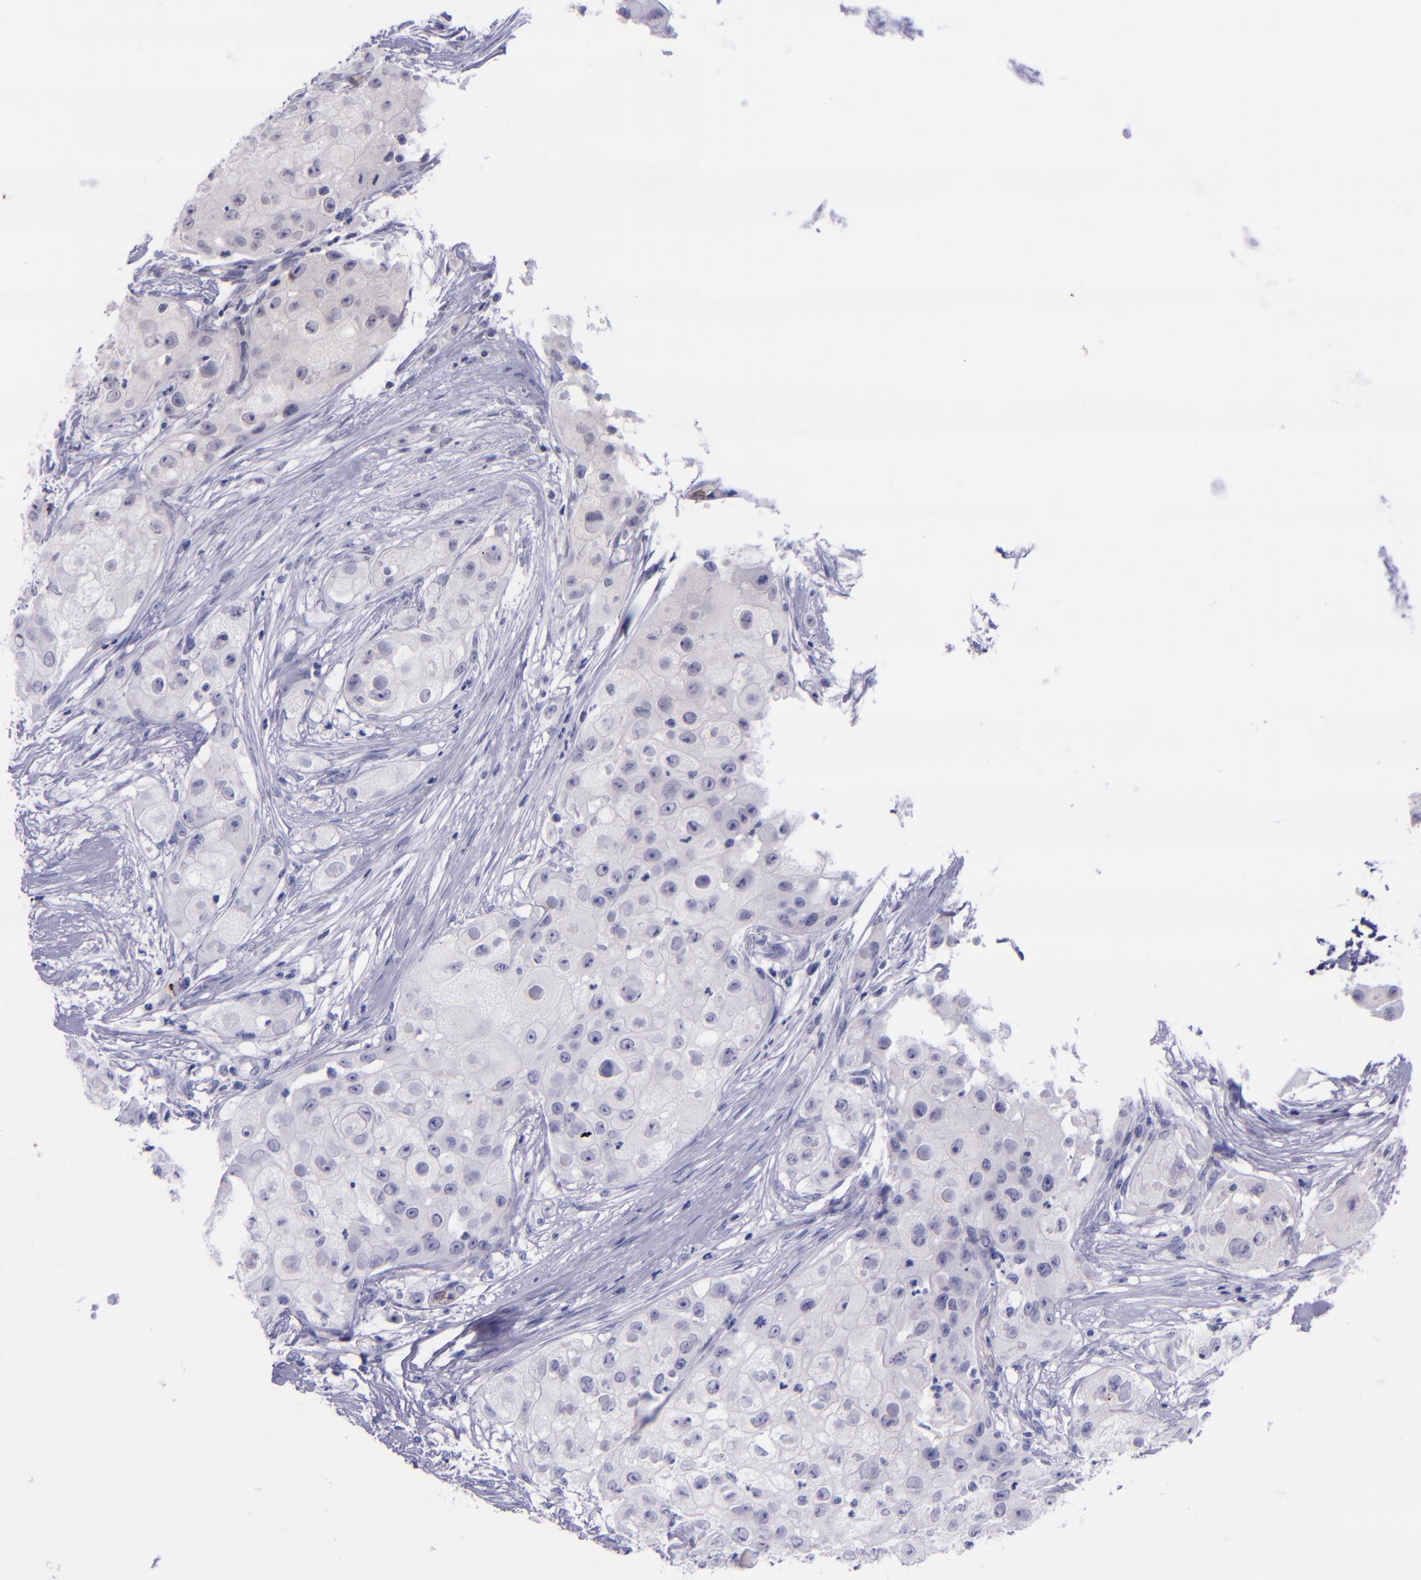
{"staining": {"intensity": "negative", "quantity": "none", "location": "none"}, "tissue": "skin cancer", "cell_type": "Tumor cells", "image_type": "cancer", "snomed": [{"axis": "morphology", "description": "Squamous cell carcinoma, NOS"}, {"axis": "topography", "description": "Skin"}], "caption": "Tumor cells show no significant staining in skin cancer (squamous cell carcinoma).", "gene": "SELE", "patient": {"sex": "female", "age": 57}}